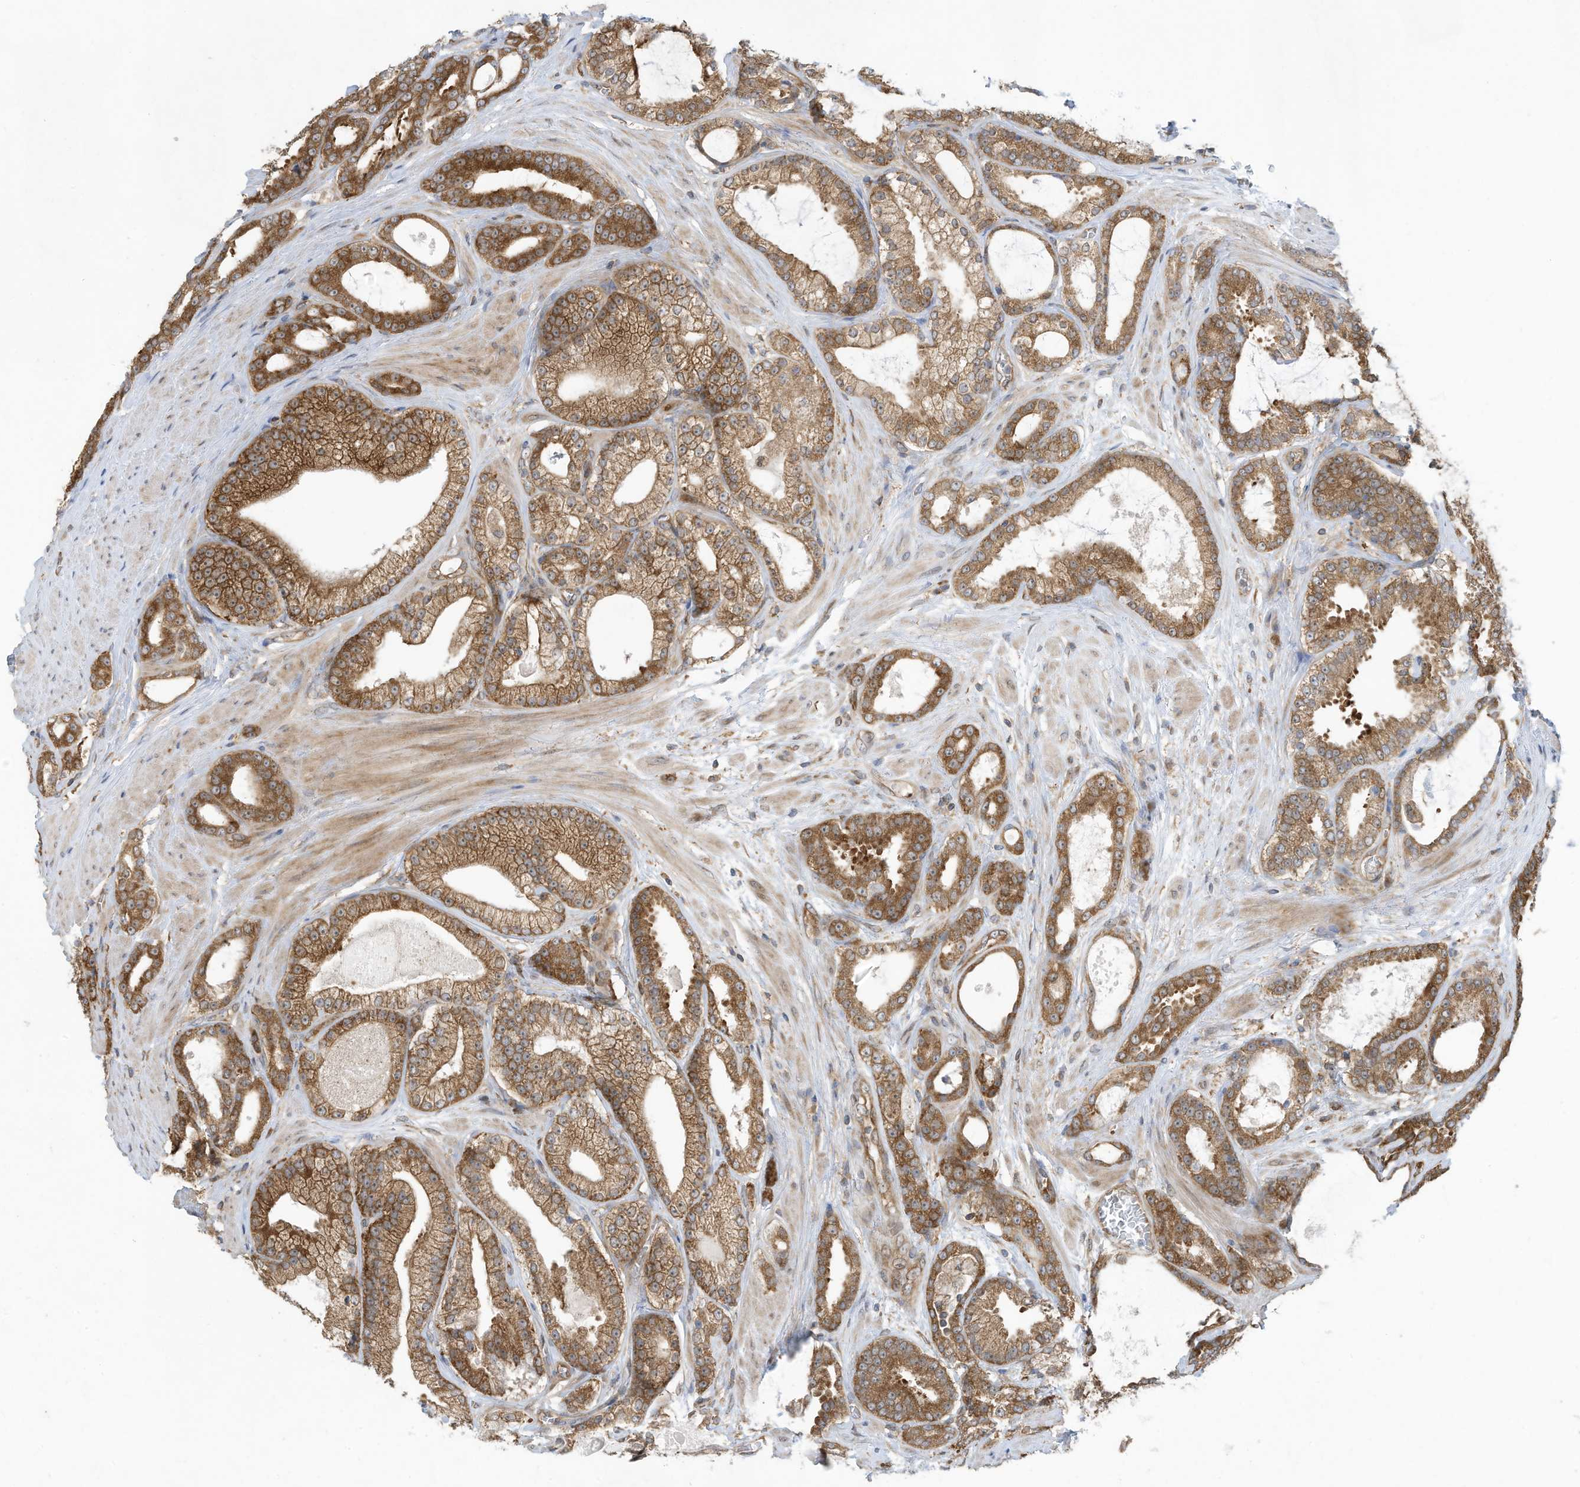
{"staining": {"intensity": "moderate", "quantity": ">75%", "location": "cytoplasmic/membranous"}, "tissue": "prostate cancer", "cell_type": "Tumor cells", "image_type": "cancer", "snomed": [{"axis": "morphology", "description": "Adenocarcinoma, High grade"}, {"axis": "topography", "description": "Prostate"}], "caption": "An image showing moderate cytoplasmic/membranous positivity in about >75% of tumor cells in high-grade adenocarcinoma (prostate), as visualized by brown immunohistochemical staining.", "gene": "USE1", "patient": {"sex": "male", "age": 60}}